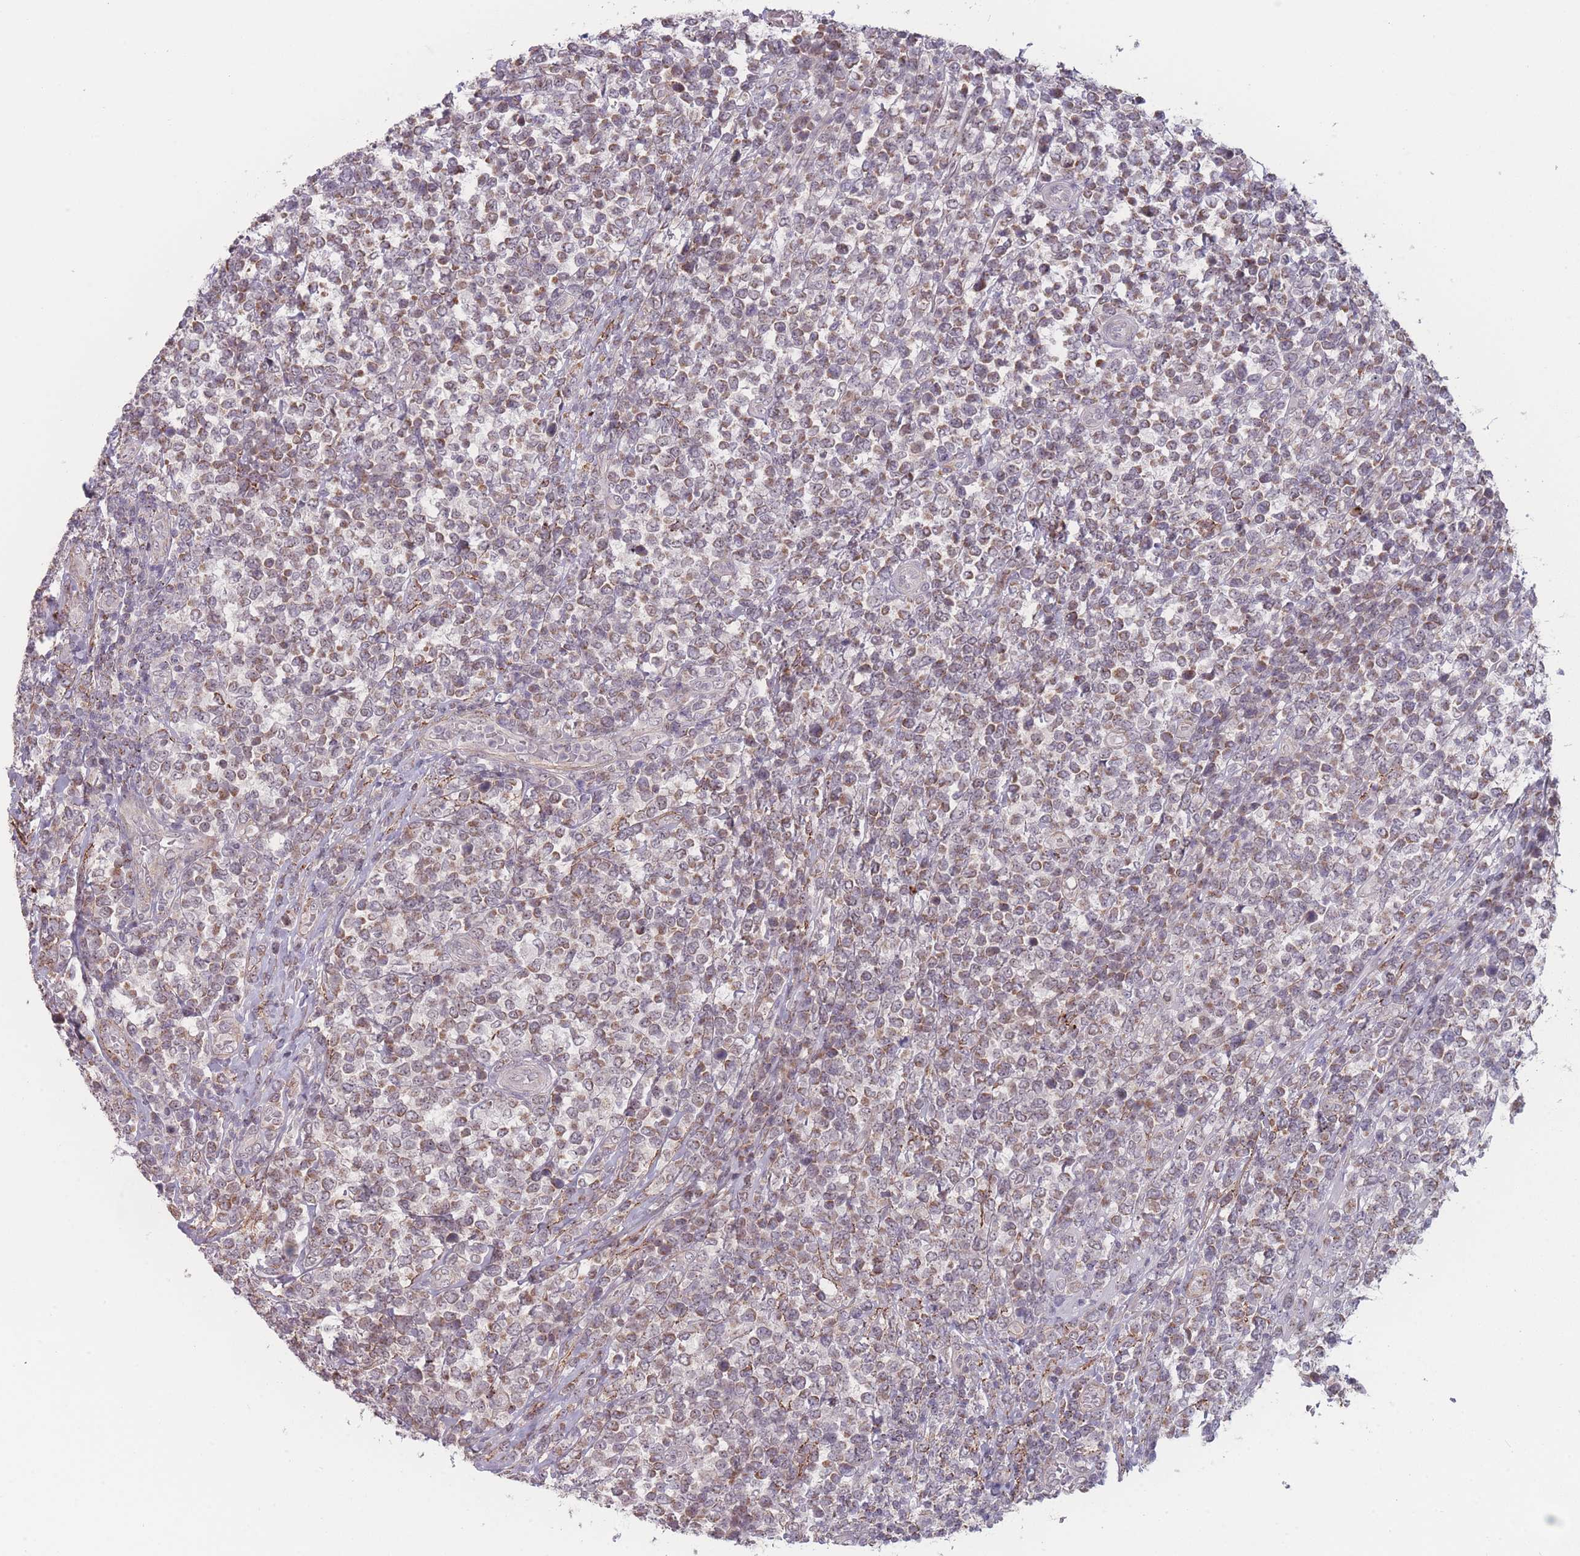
{"staining": {"intensity": "weak", "quantity": ">75%", "location": "cytoplasmic/membranous"}, "tissue": "lymphoma", "cell_type": "Tumor cells", "image_type": "cancer", "snomed": [{"axis": "morphology", "description": "Malignant lymphoma, non-Hodgkin's type, High grade"}, {"axis": "topography", "description": "Soft tissue"}], "caption": "Malignant lymphoma, non-Hodgkin's type (high-grade) stained with DAB IHC shows low levels of weak cytoplasmic/membranous staining in about >75% of tumor cells.", "gene": "TMEM232", "patient": {"sex": "female", "age": 56}}